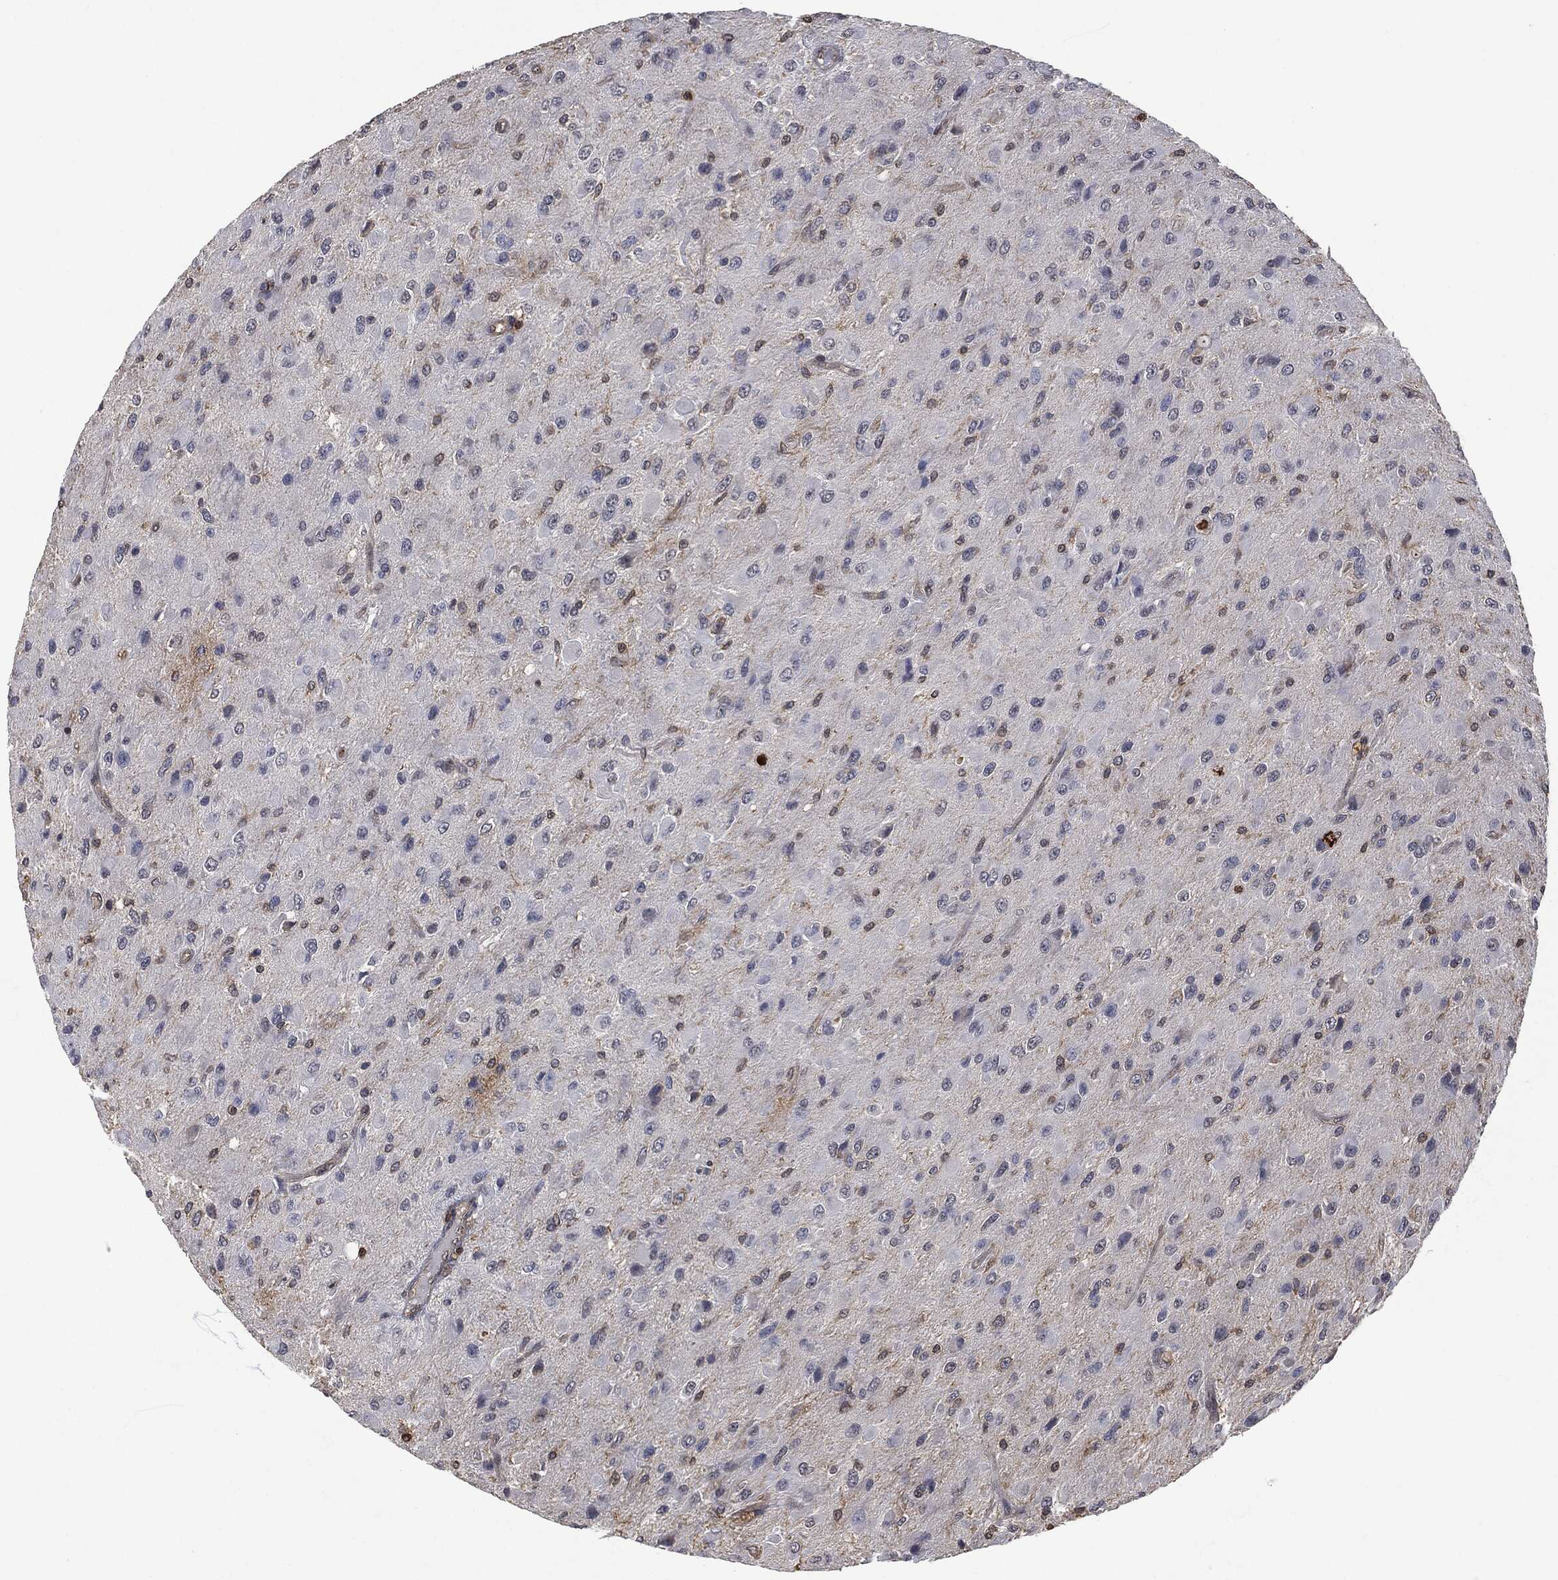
{"staining": {"intensity": "negative", "quantity": "none", "location": "none"}, "tissue": "glioma", "cell_type": "Tumor cells", "image_type": "cancer", "snomed": [{"axis": "morphology", "description": "Glioma, malignant, High grade"}, {"axis": "topography", "description": "Cerebral cortex"}], "caption": "DAB (3,3'-diaminobenzidine) immunohistochemical staining of glioma displays no significant staining in tumor cells.", "gene": "PSMB10", "patient": {"sex": "male", "age": 35}}